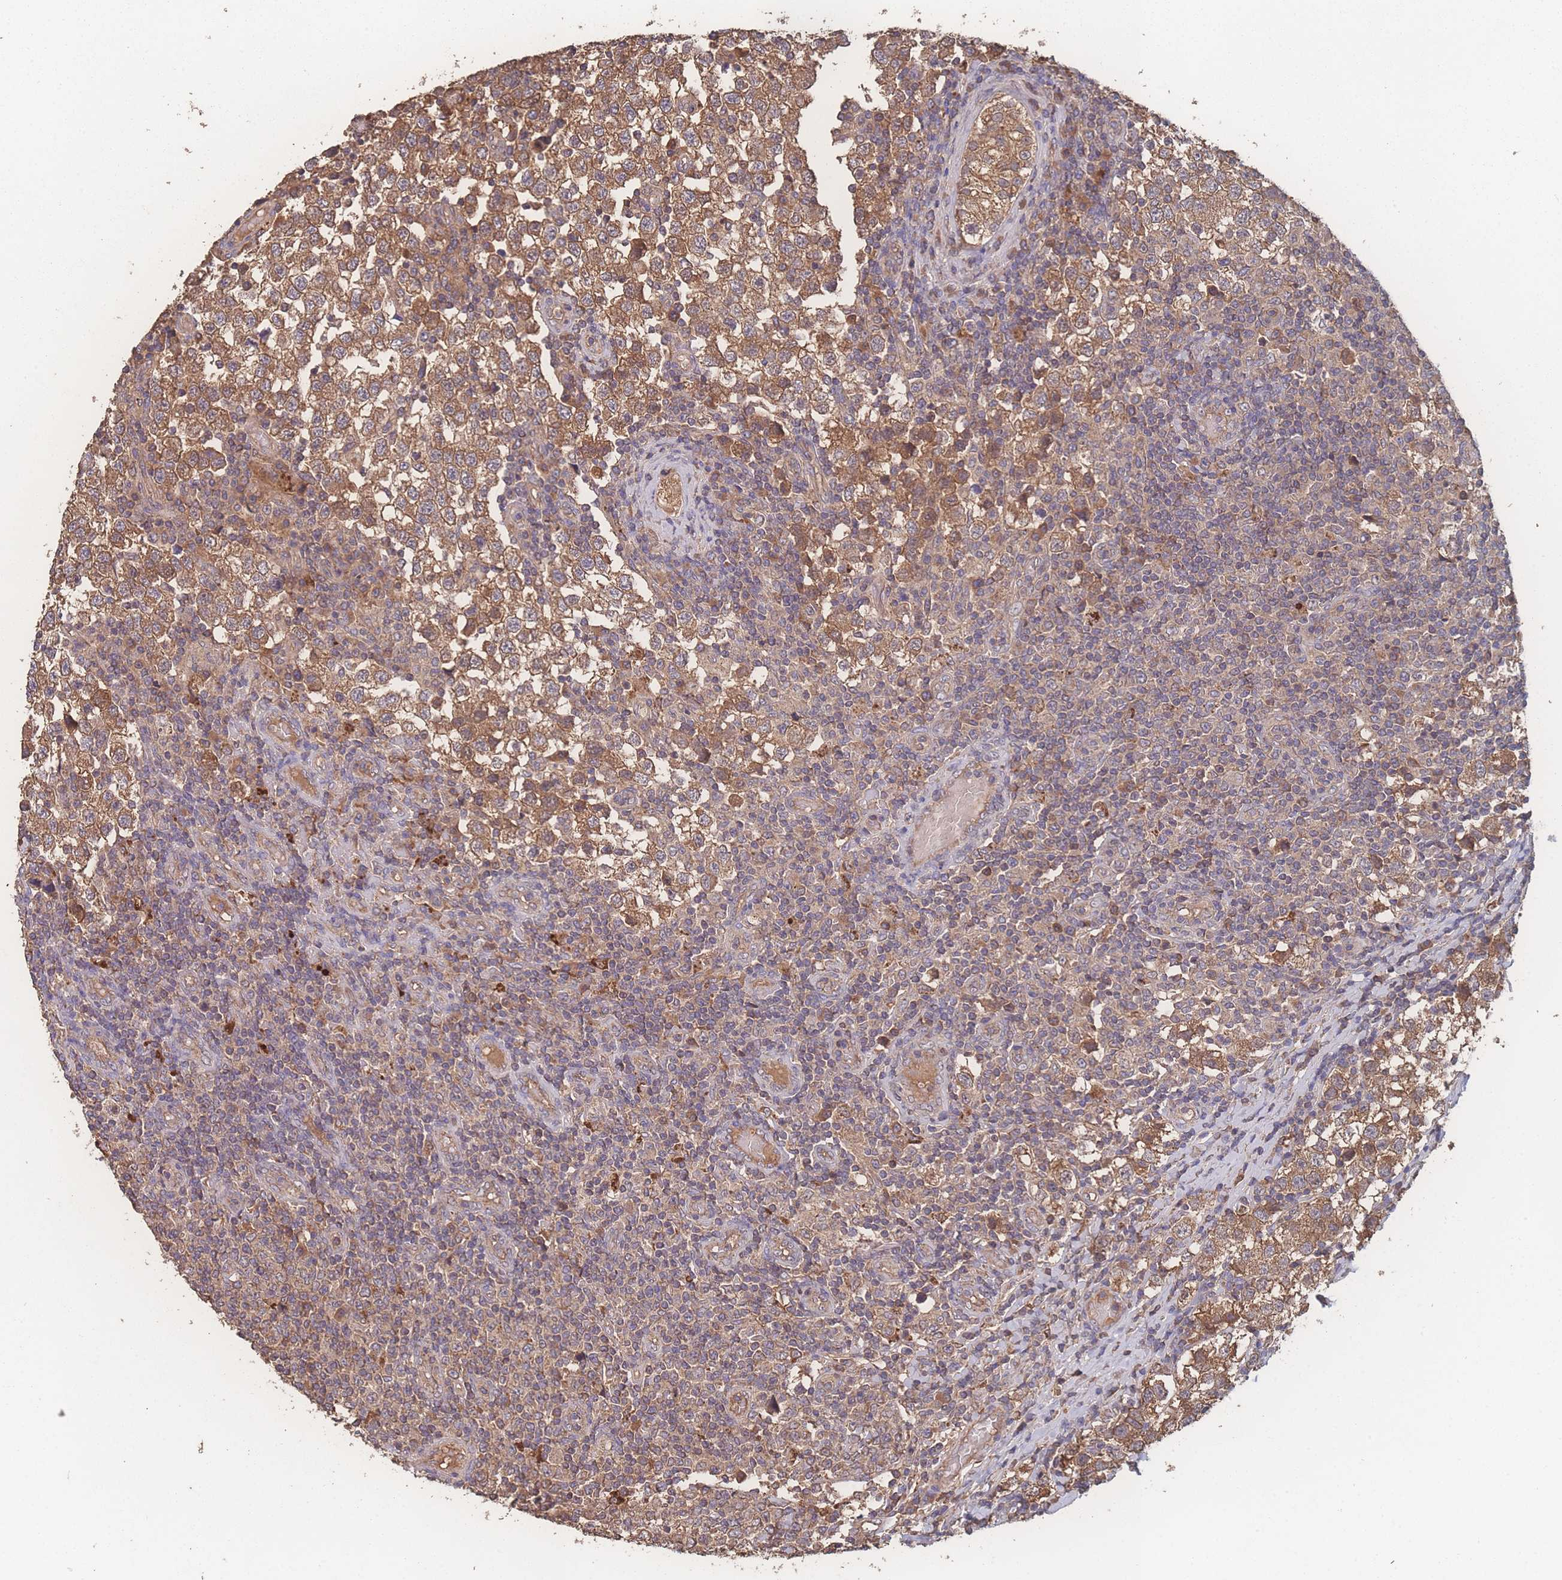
{"staining": {"intensity": "moderate", "quantity": ">75%", "location": "cytoplasmic/membranous"}, "tissue": "testis cancer", "cell_type": "Tumor cells", "image_type": "cancer", "snomed": [{"axis": "morphology", "description": "Seminoma, NOS"}, {"axis": "topography", "description": "Testis"}], "caption": "Immunohistochemical staining of human seminoma (testis) displays moderate cytoplasmic/membranous protein staining in approximately >75% of tumor cells.", "gene": "ATXN10", "patient": {"sex": "male", "age": 34}}